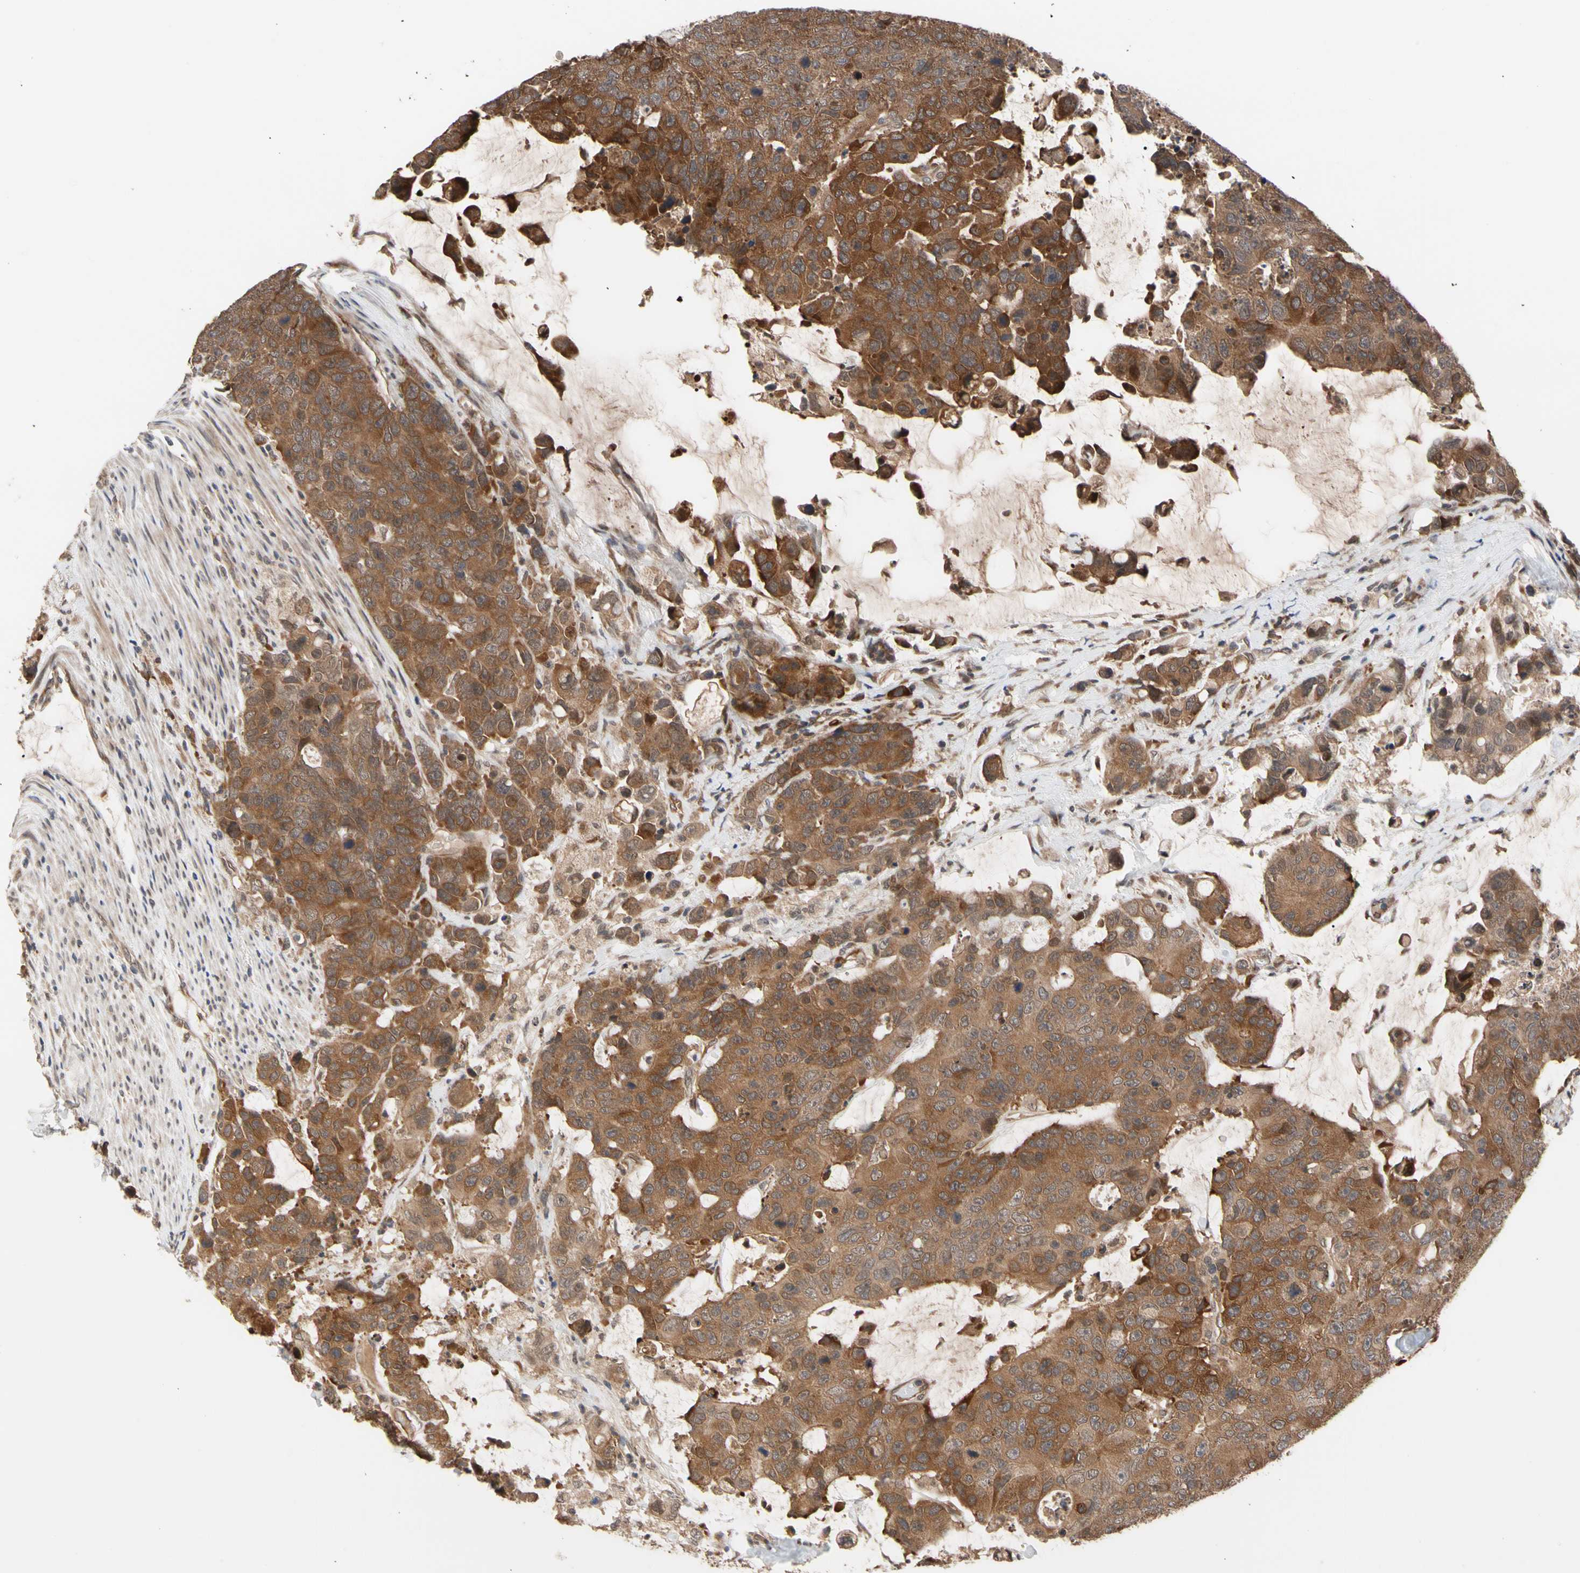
{"staining": {"intensity": "moderate", "quantity": ">75%", "location": "cytoplasmic/membranous"}, "tissue": "colorectal cancer", "cell_type": "Tumor cells", "image_type": "cancer", "snomed": [{"axis": "morphology", "description": "Adenocarcinoma, NOS"}, {"axis": "topography", "description": "Colon"}], "caption": "The photomicrograph shows a brown stain indicating the presence of a protein in the cytoplasmic/membranous of tumor cells in adenocarcinoma (colorectal).", "gene": "CYTIP", "patient": {"sex": "female", "age": 86}}